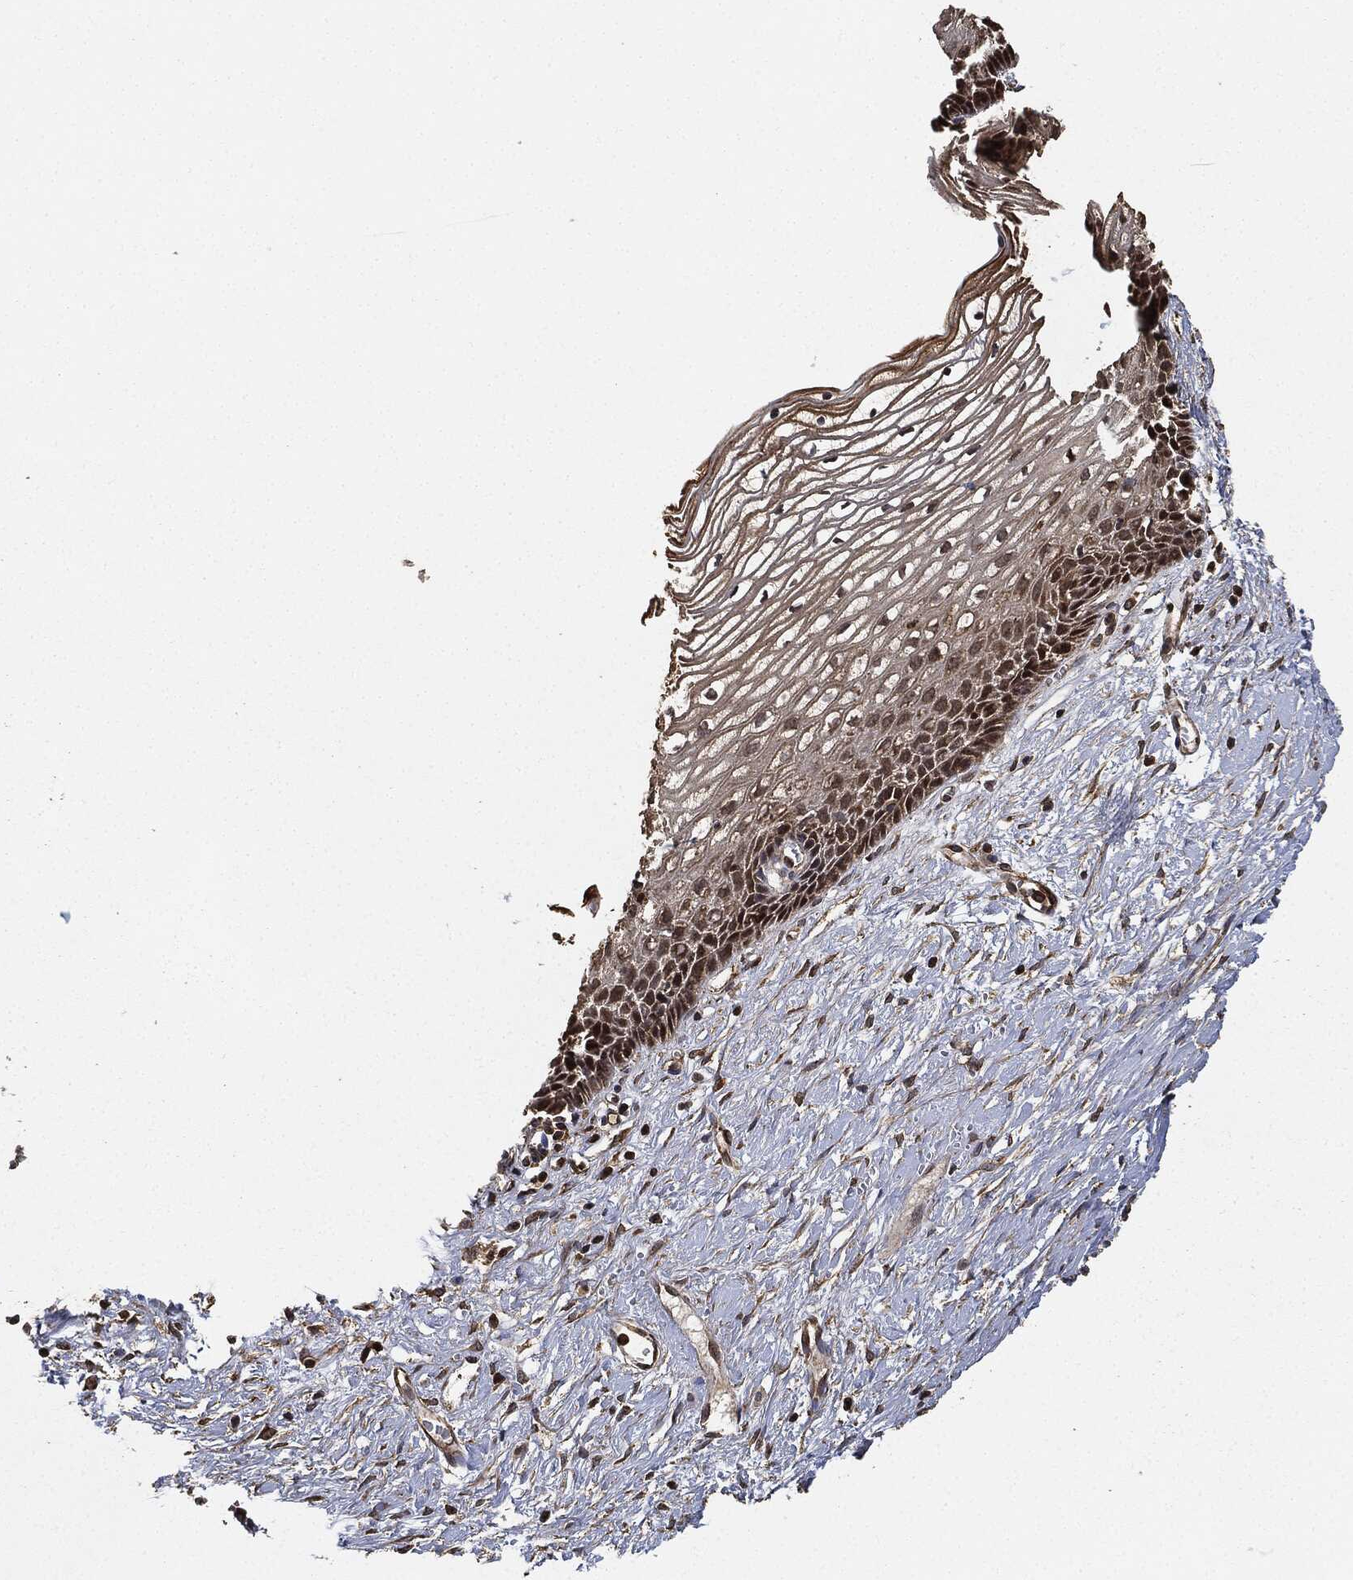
{"staining": {"intensity": "moderate", "quantity": "<25%", "location": "cytoplasmic/membranous,nuclear"}, "tissue": "cervix", "cell_type": "Squamous epithelial cells", "image_type": "normal", "snomed": [{"axis": "morphology", "description": "Normal tissue, NOS"}, {"axis": "topography", "description": "Cervix"}], "caption": "This photomicrograph reveals benign cervix stained with immunohistochemistry to label a protein in brown. The cytoplasmic/membranous,nuclear of squamous epithelial cells show moderate positivity for the protein. Nuclei are counter-stained blue.", "gene": "CEP290", "patient": {"sex": "female", "age": 40}}